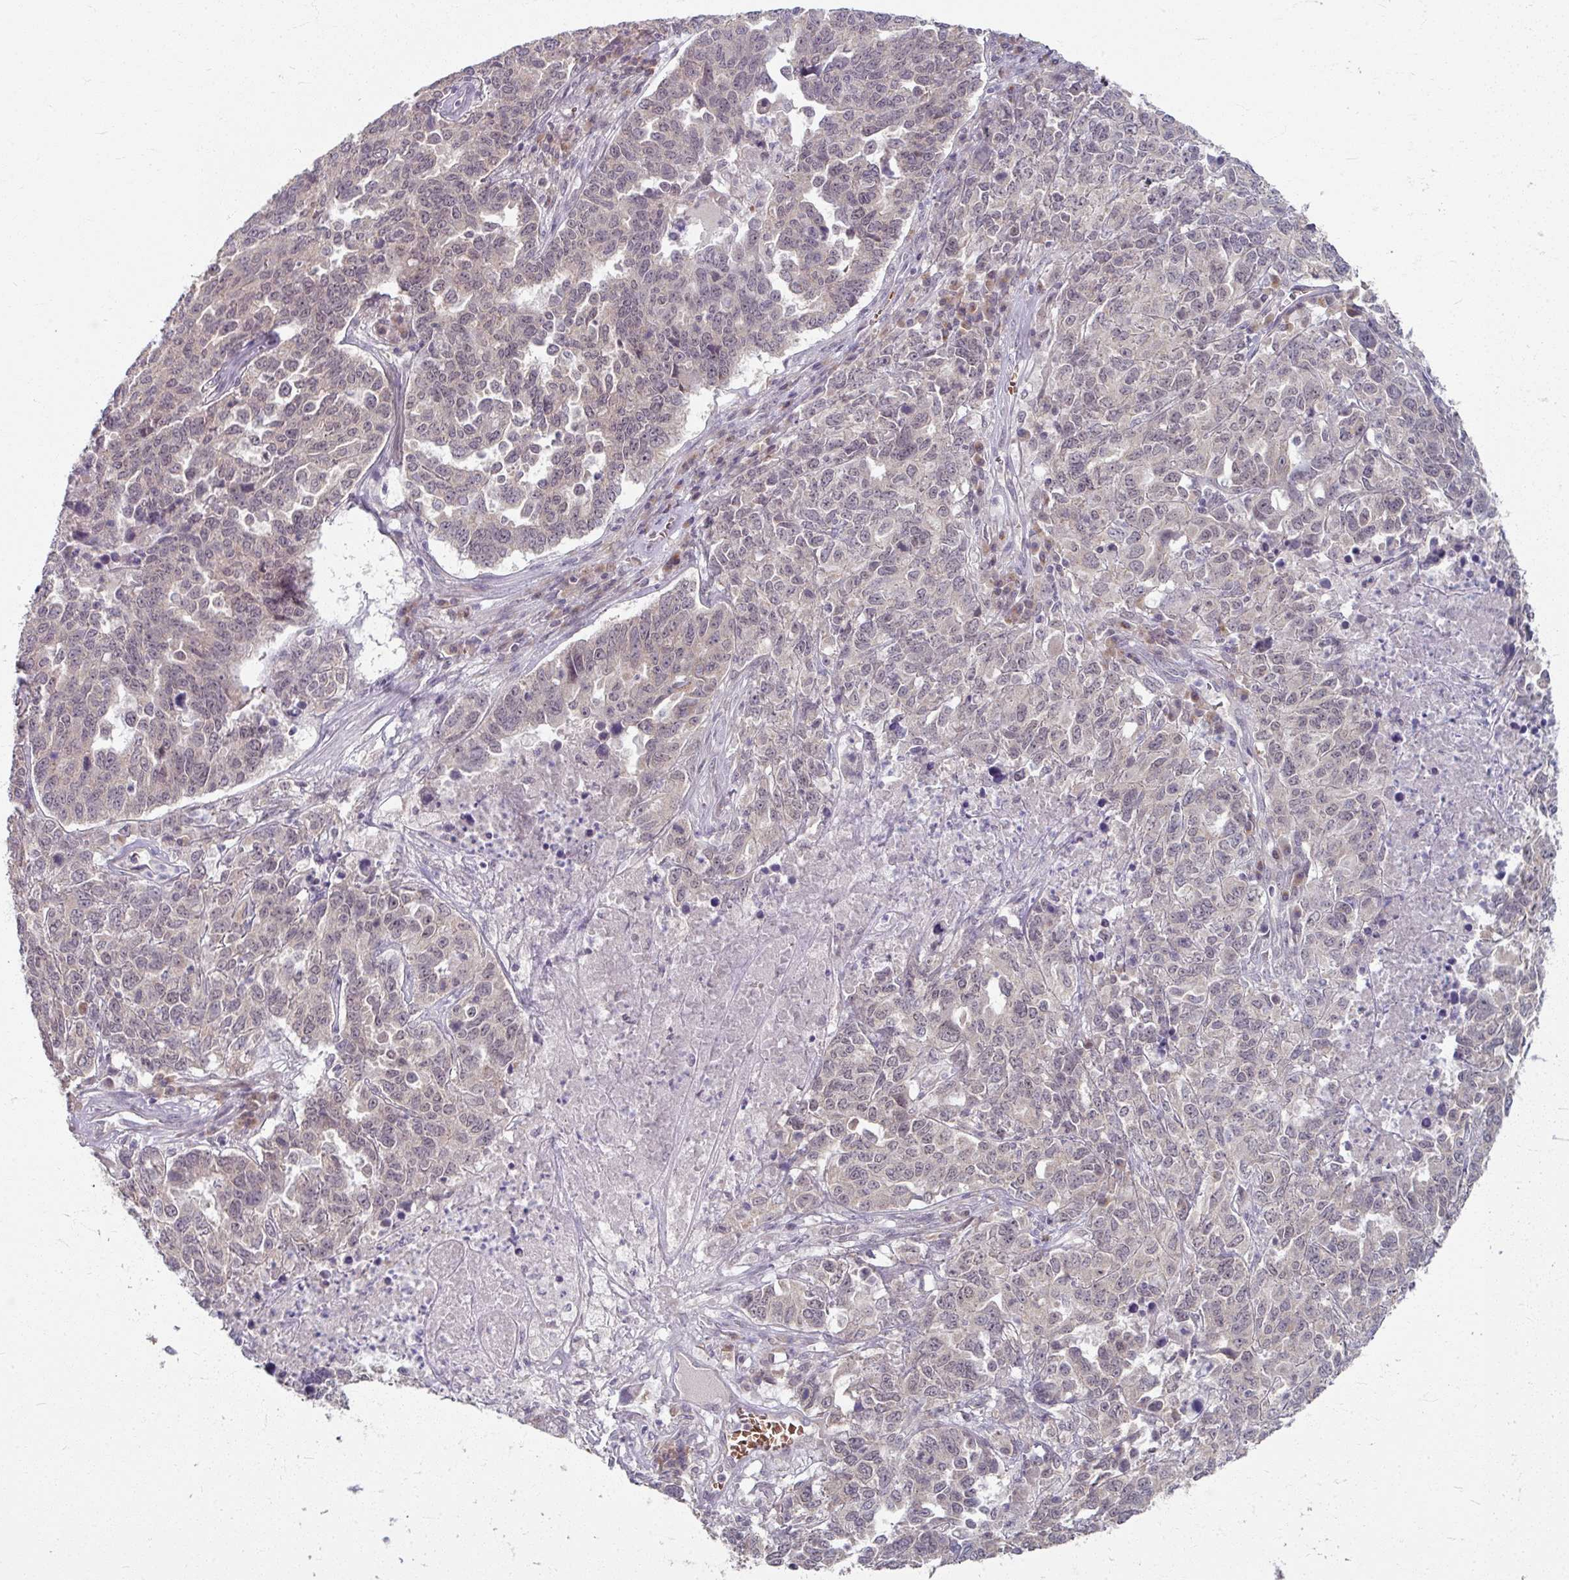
{"staining": {"intensity": "negative", "quantity": "none", "location": "none"}, "tissue": "ovarian cancer", "cell_type": "Tumor cells", "image_type": "cancer", "snomed": [{"axis": "morphology", "description": "Carcinoma, endometroid"}, {"axis": "topography", "description": "Ovary"}], "caption": "A micrograph of endometroid carcinoma (ovarian) stained for a protein displays no brown staining in tumor cells. (Stains: DAB (3,3'-diaminobenzidine) IHC with hematoxylin counter stain, Microscopy: brightfield microscopy at high magnification).", "gene": "KMT5C", "patient": {"sex": "female", "age": 62}}